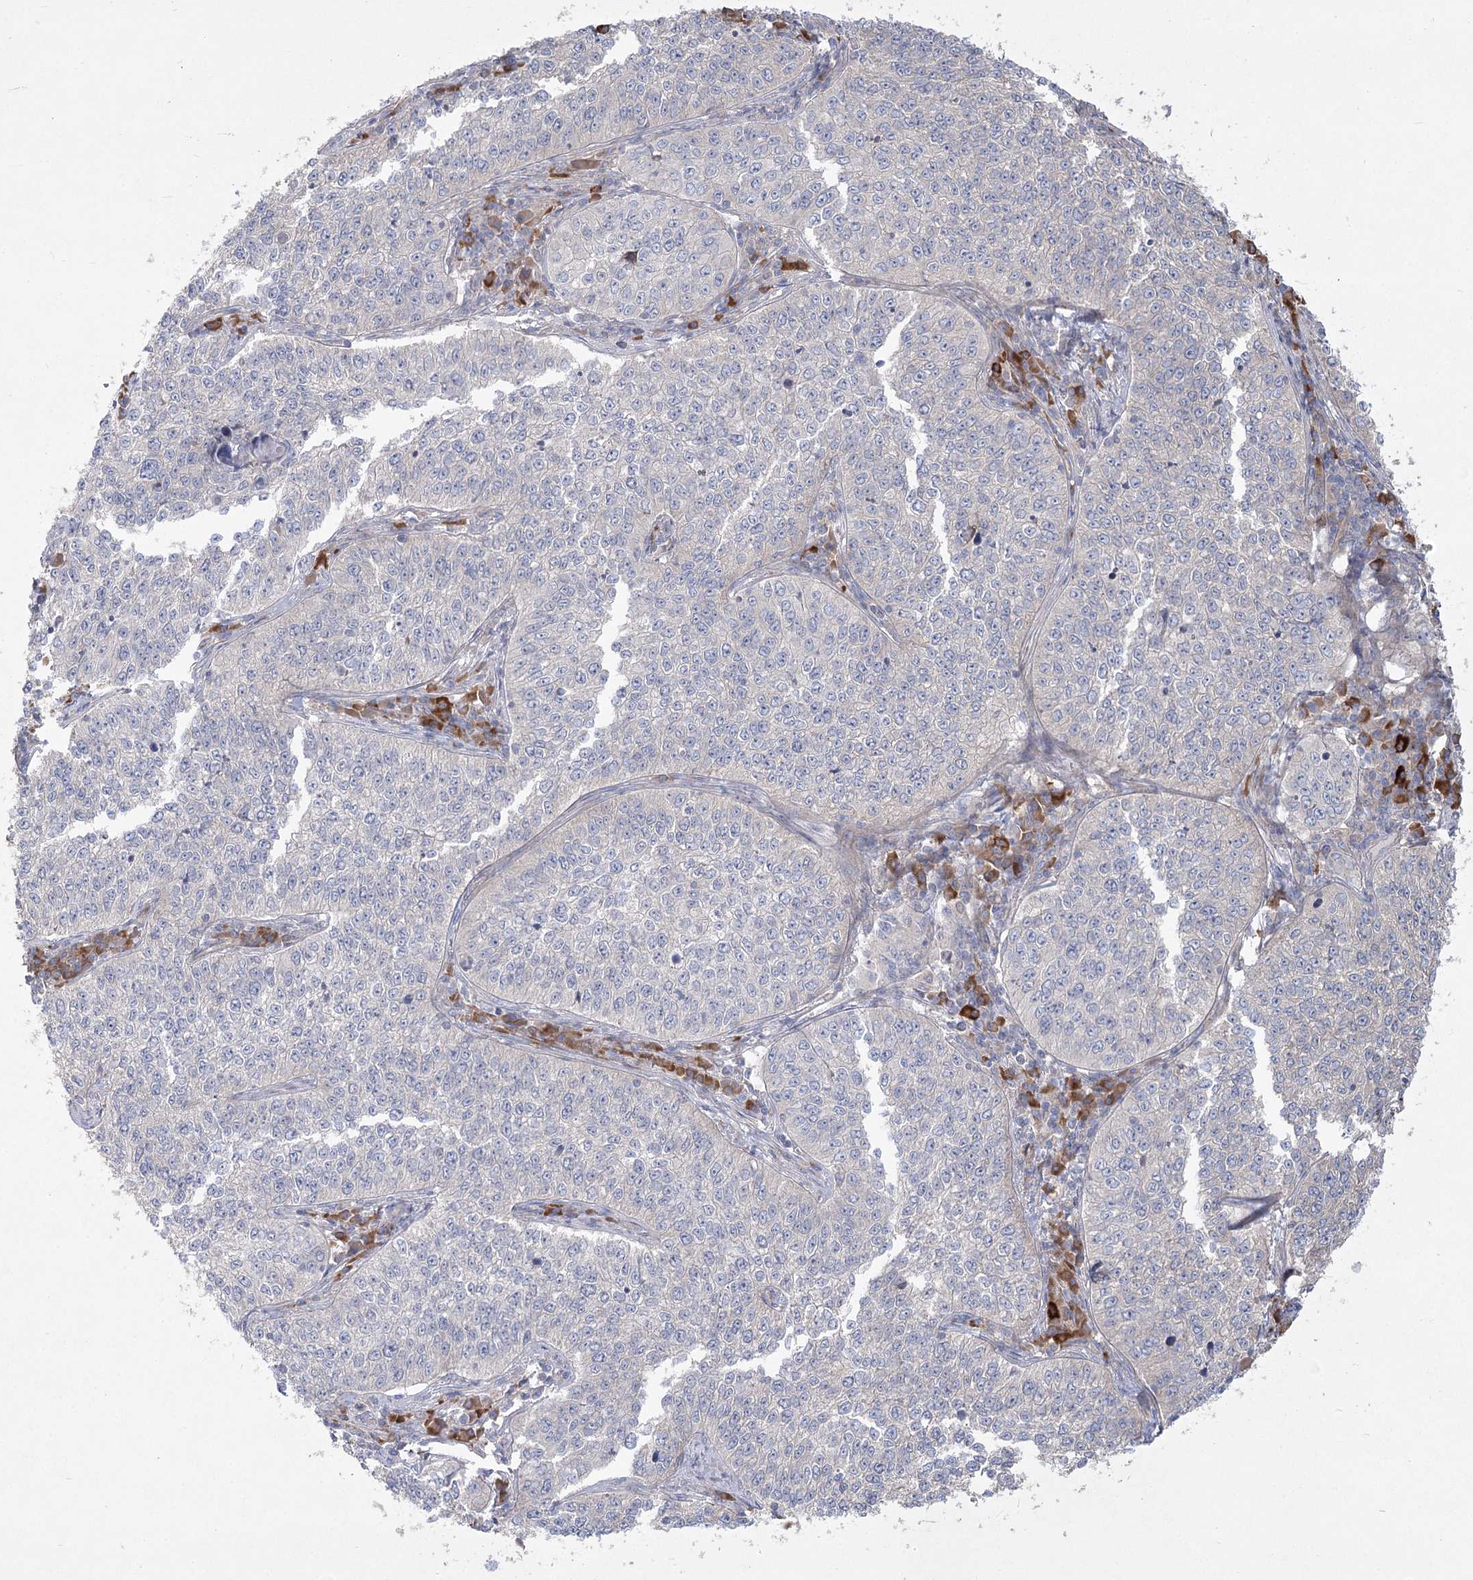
{"staining": {"intensity": "negative", "quantity": "none", "location": "none"}, "tissue": "cervical cancer", "cell_type": "Tumor cells", "image_type": "cancer", "snomed": [{"axis": "morphology", "description": "Squamous cell carcinoma, NOS"}, {"axis": "topography", "description": "Cervix"}], "caption": "Tumor cells show no significant protein expression in cervical cancer.", "gene": "CAMTA1", "patient": {"sex": "female", "age": 35}}